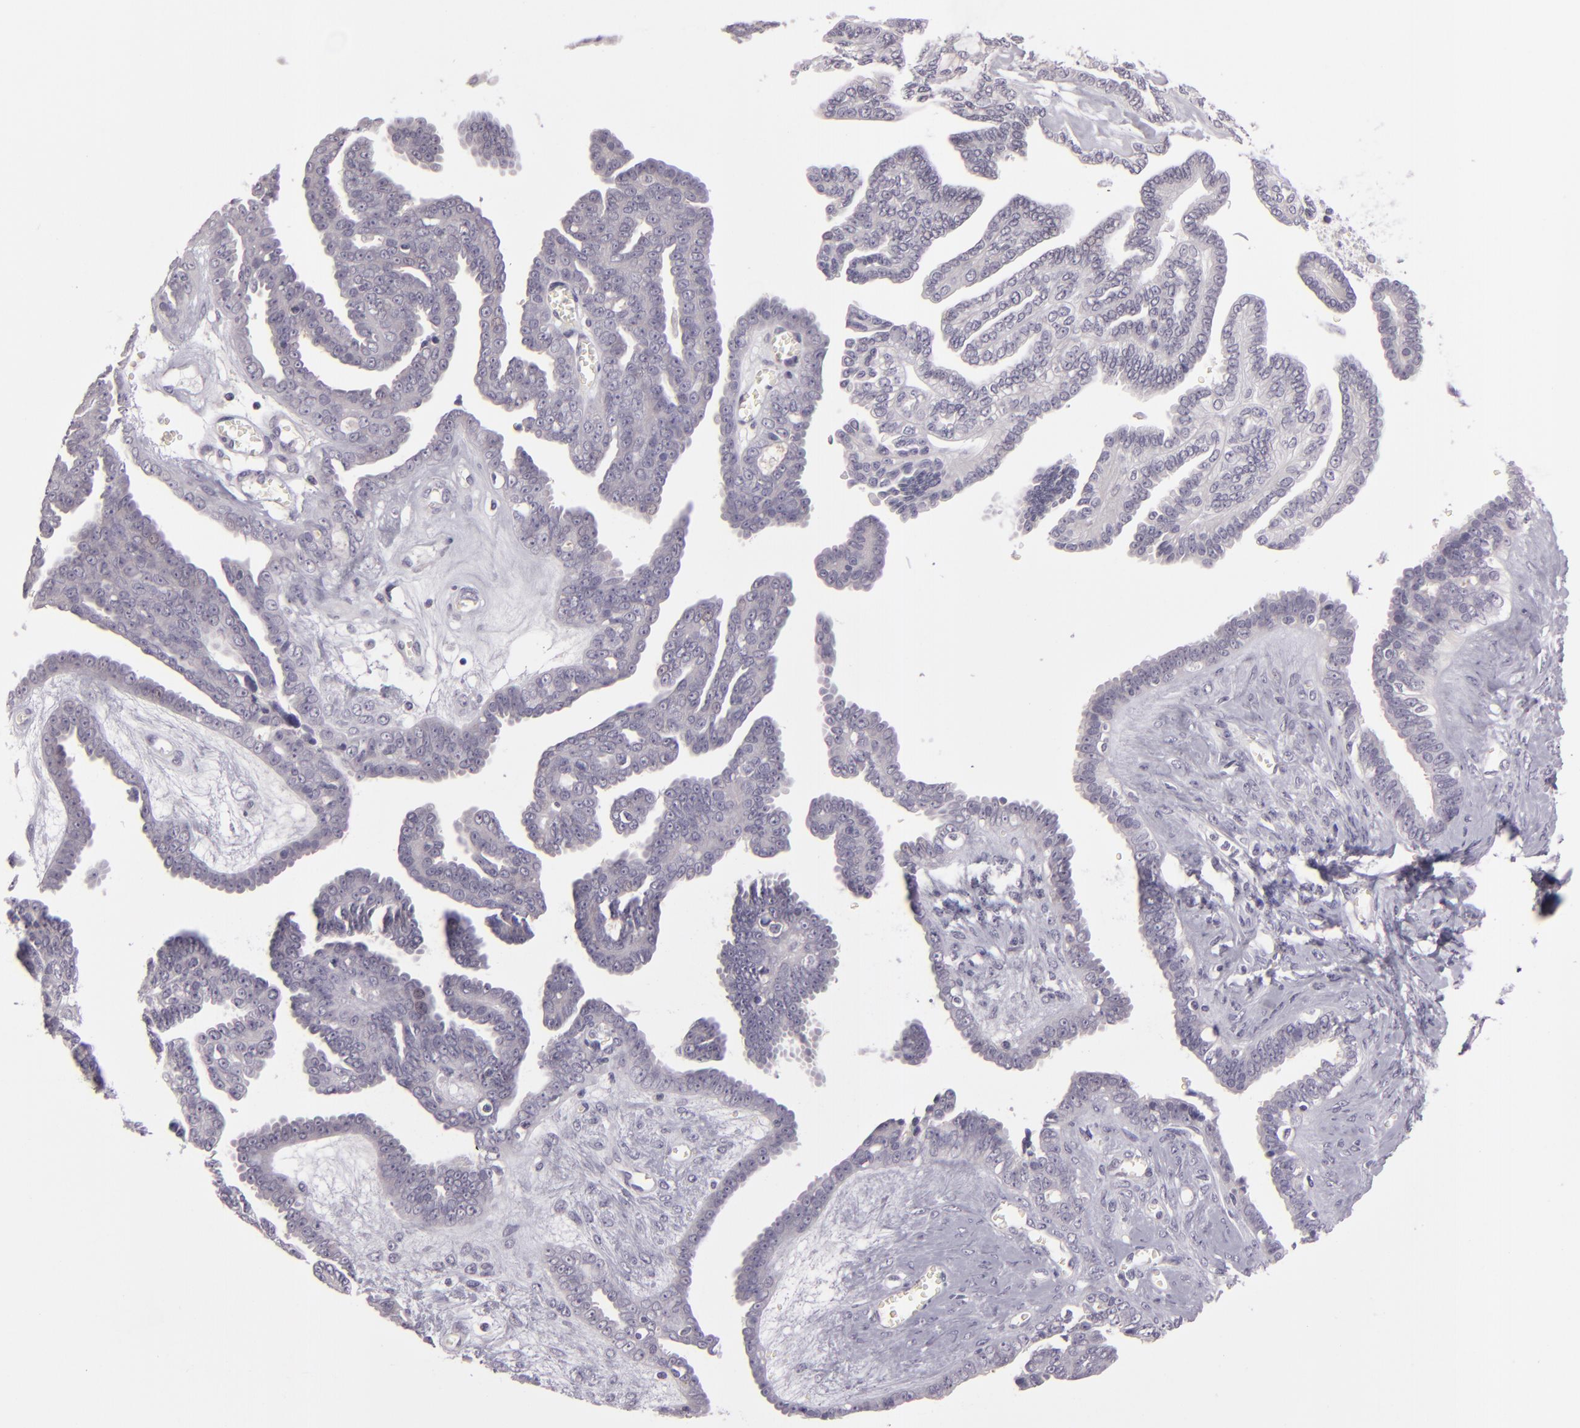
{"staining": {"intensity": "negative", "quantity": "none", "location": "none"}, "tissue": "ovarian cancer", "cell_type": "Tumor cells", "image_type": "cancer", "snomed": [{"axis": "morphology", "description": "Cystadenocarcinoma, serous, NOS"}, {"axis": "topography", "description": "Ovary"}], "caption": "Immunohistochemistry (IHC) micrograph of human ovarian cancer stained for a protein (brown), which displays no staining in tumor cells.", "gene": "EGFL6", "patient": {"sex": "female", "age": 71}}